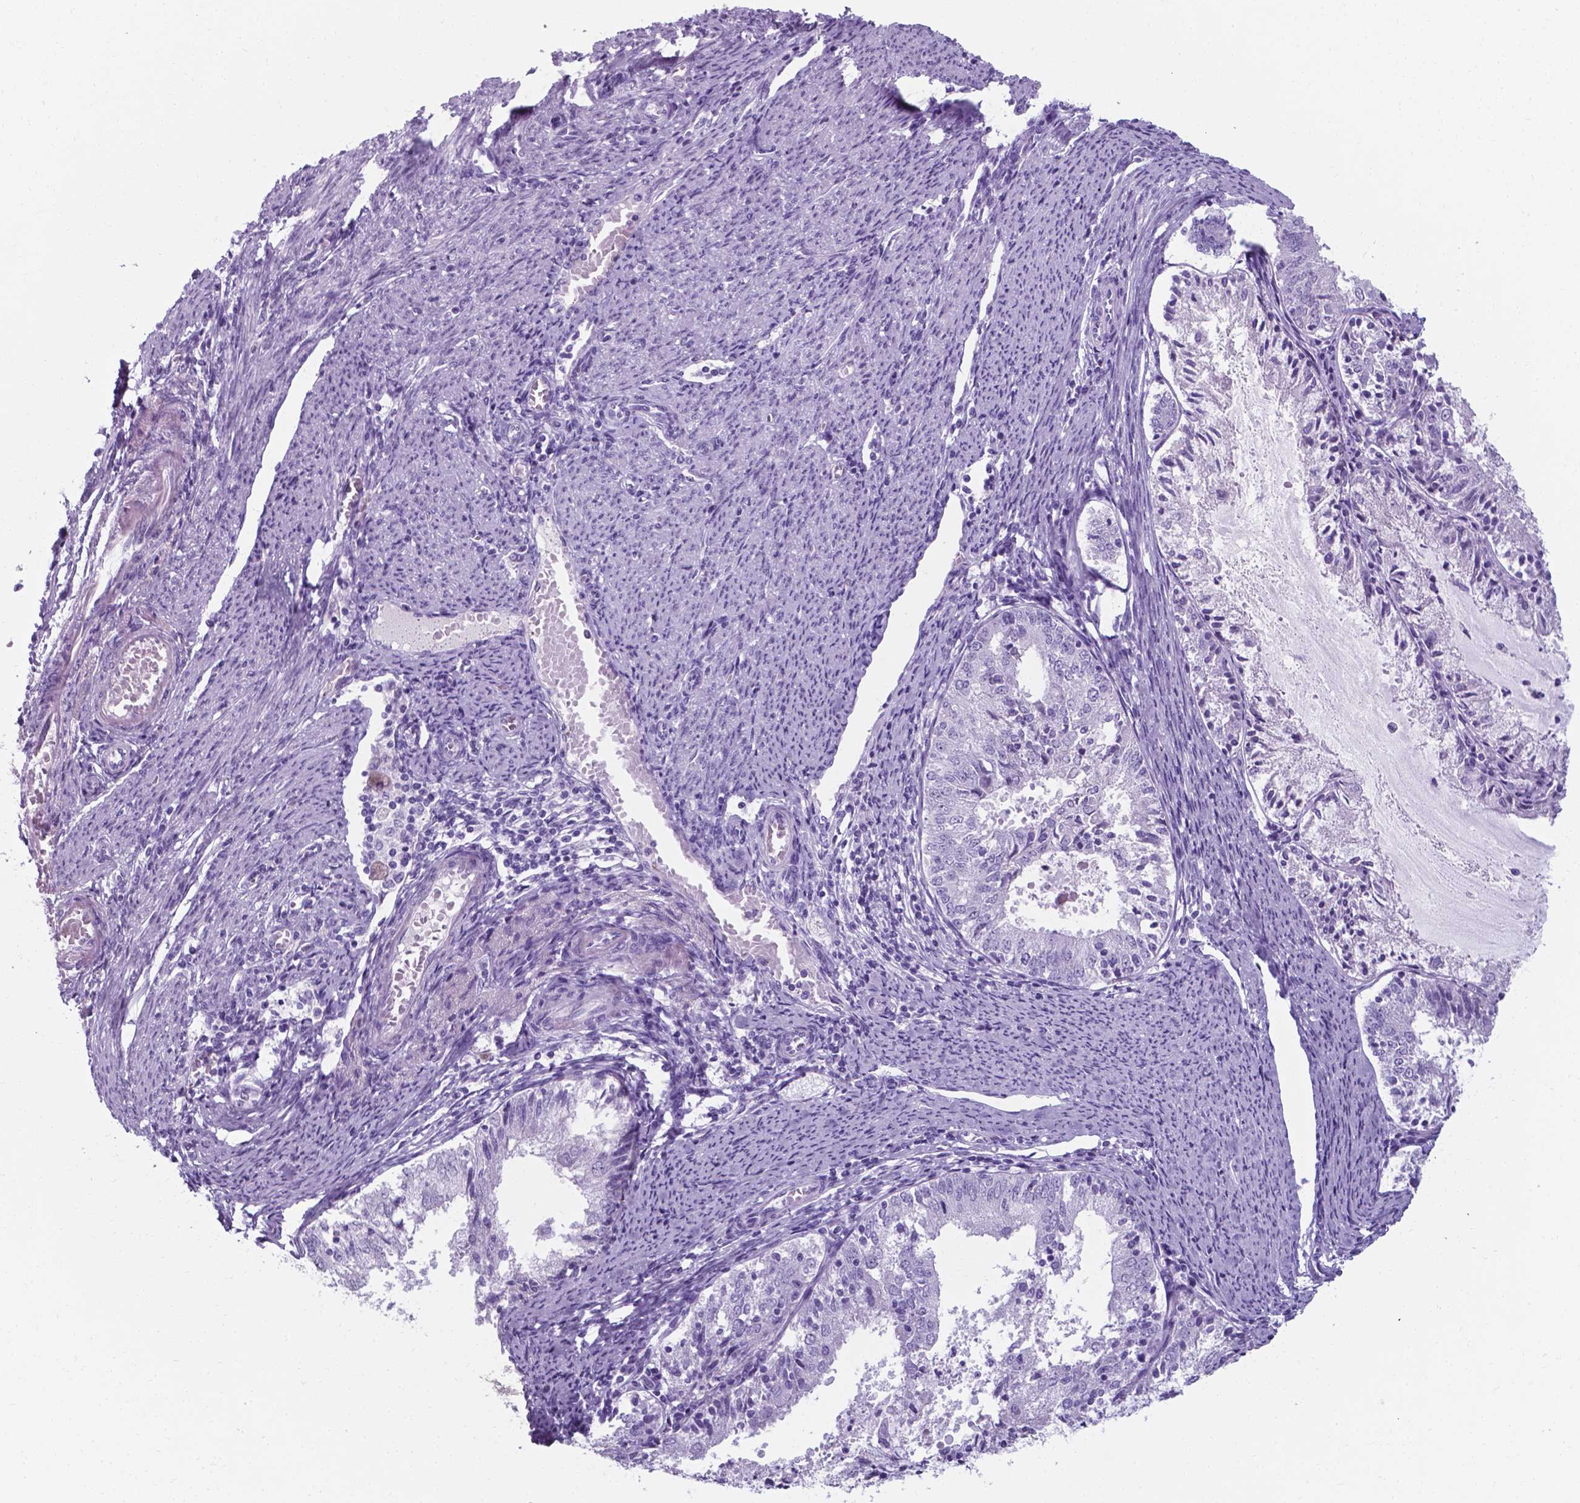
{"staining": {"intensity": "moderate", "quantity": "25%-75%", "location": "cytoplasmic/membranous"}, "tissue": "endometrial cancer", "cell_type": "Tumor cells", "image_type": "cancer", "snomed": [{"axis": "morphology", "description": "Adenocarcinoma, NOS"}, {"axis": "topography", "description": "Endometrium"}], "caption": "Protein expression analysis of endometrial cancer reveals moderate cytoplasmic/membranous expression in approximately 25%-75% of tumor cells.", "gene": "AP5B1", "patient": {"sex": "female", "age": 57}}